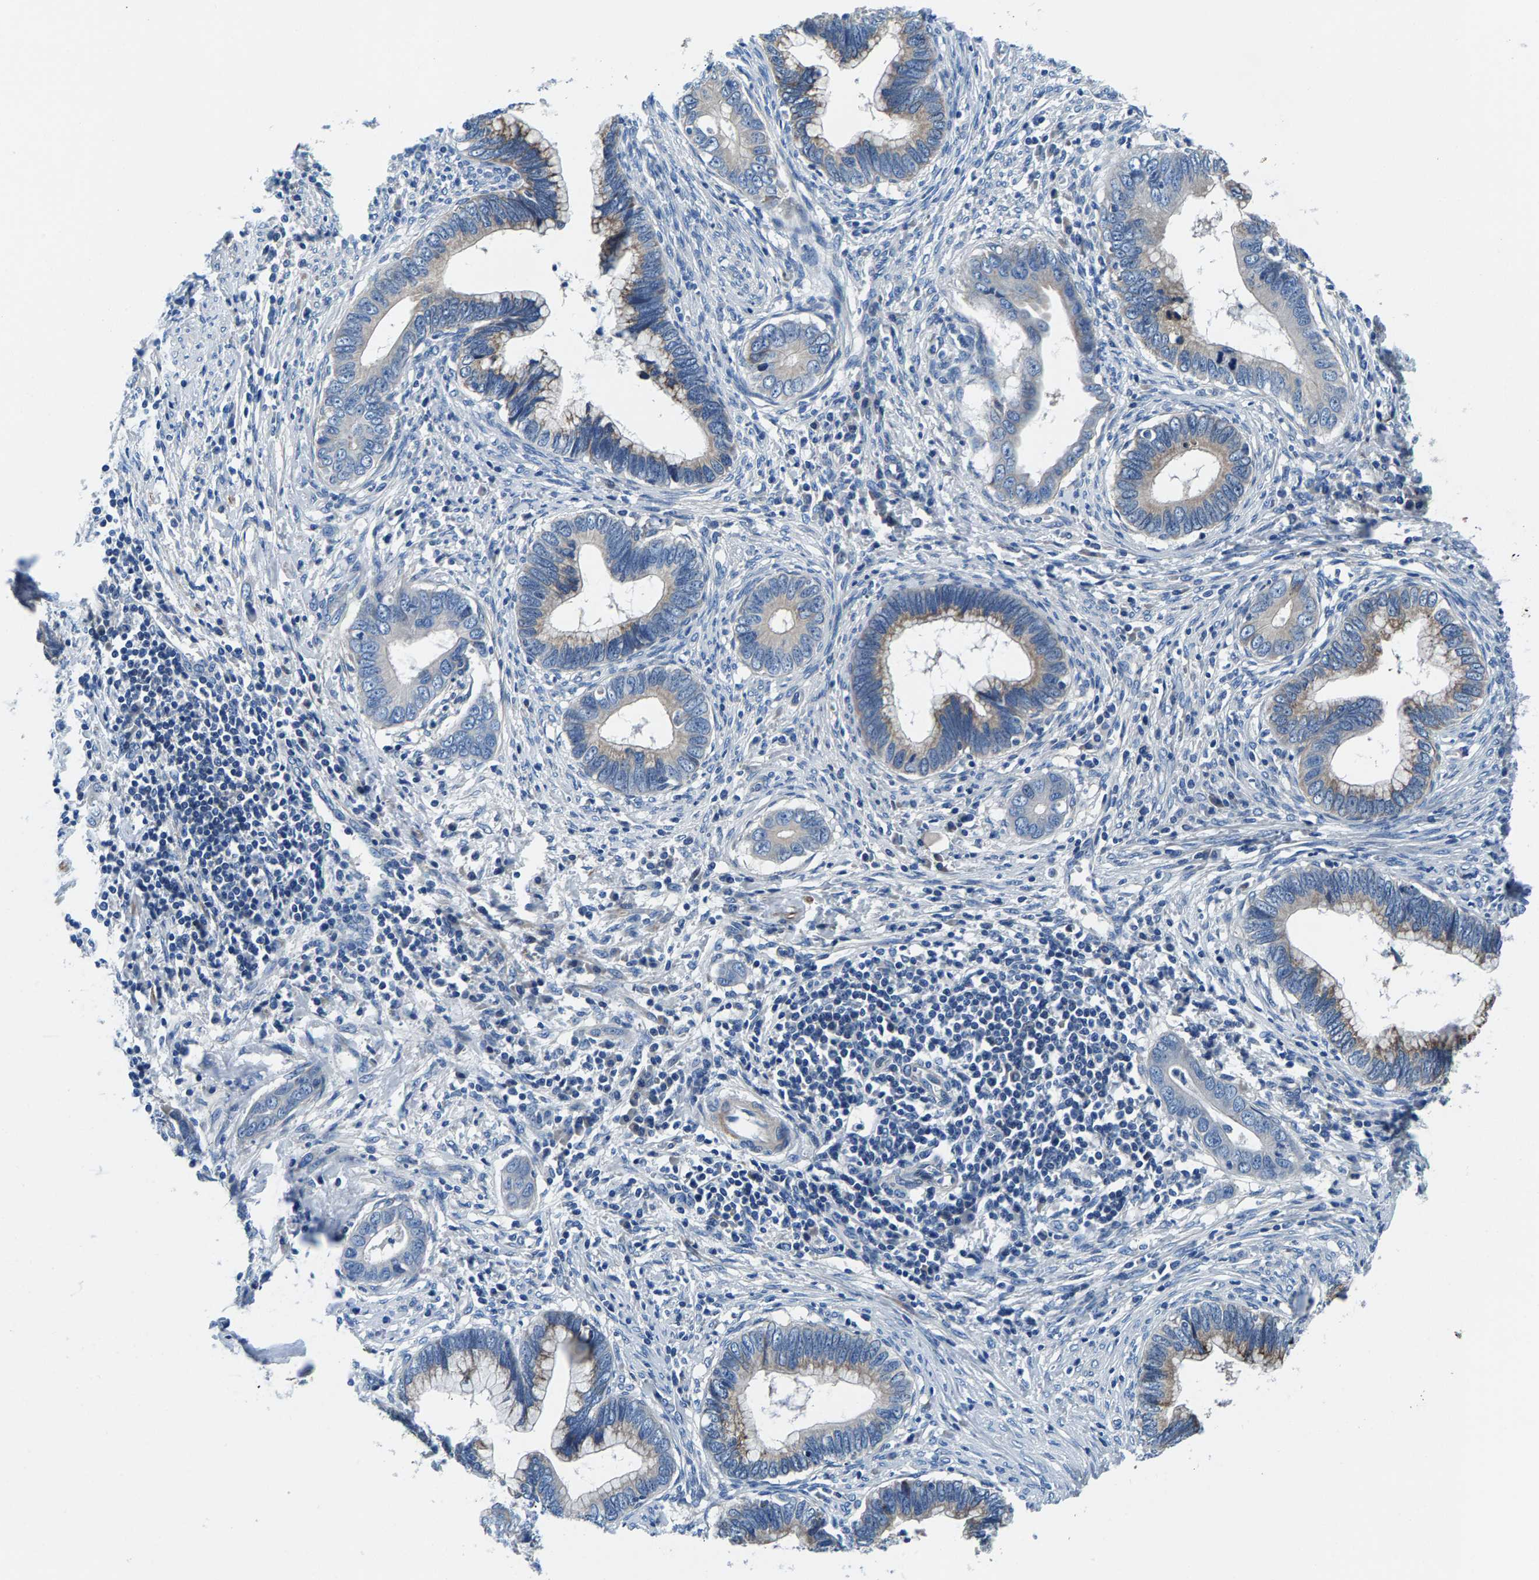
{"staining": {"intensity": "weak", "quantity": "25%-75%", "location": "cytoplasmic/membranous"}, "tissue": "cervical cancer", "cell_type": "Tumor cells", "image_type": "cancer", "snomed": [{"axis": "morphology", "description": "Adenocarcinoma, NOS"}, {"axis": "topography", "description": "Cervix"}], "caption": "Protein analysis of adenocarcinoma (cervical) tissue reveals weak cytoplasmic/membranous expression in about 25%-75% of tumor cells.", "gene": "CDRT4", "patient": {"sex": "female", "age": 44}}